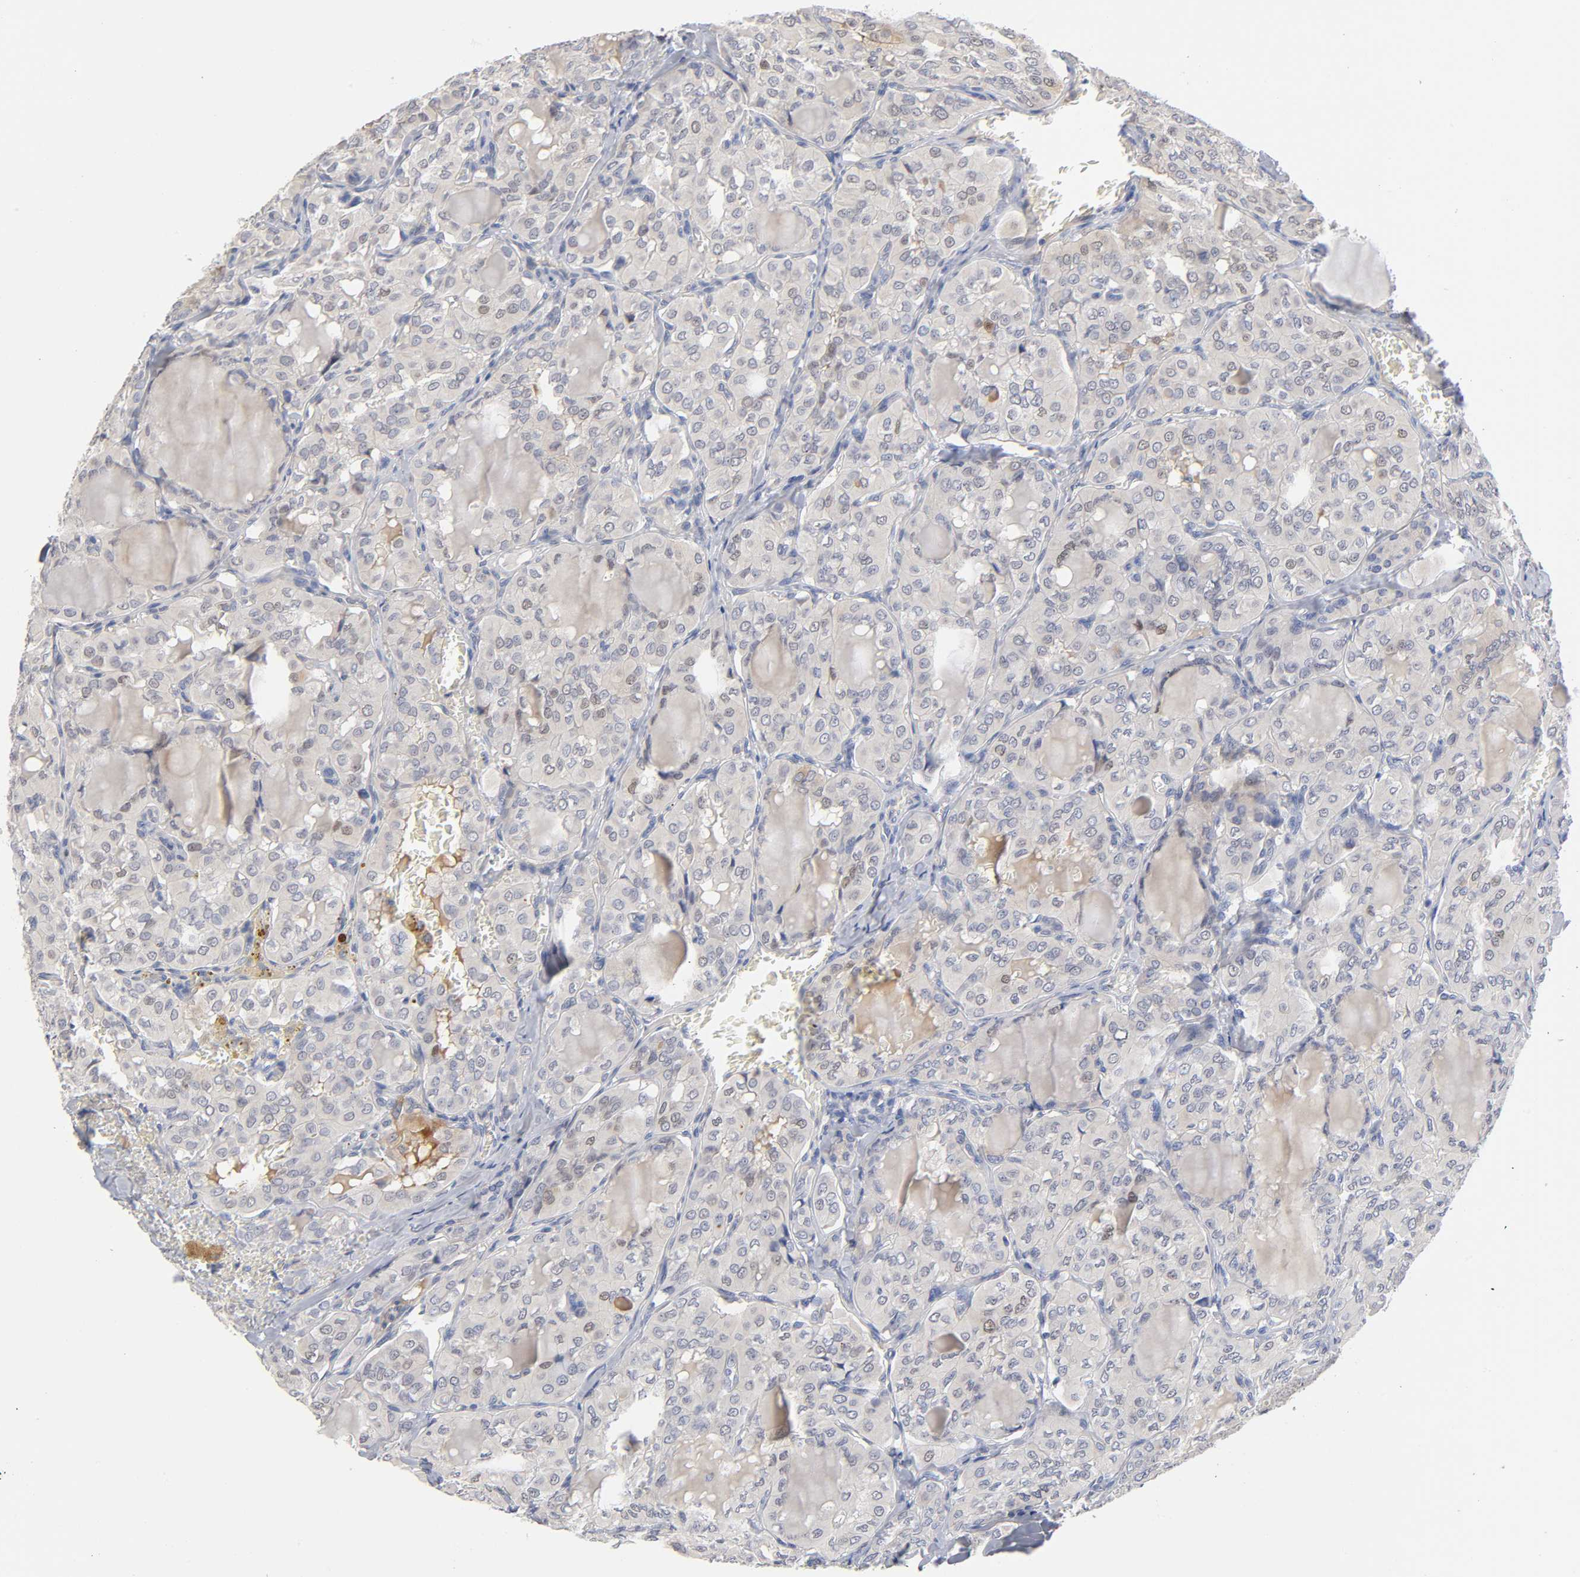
{"staining": {"intensity": "weak", "quantity": ">75%", "location": "cytoplasmic/membranous"}, "tissue": "thyroid cancer", "cell_type": "Tumor cells", "image_type": "cancer", "snomed": [{"axis": "morphology", "description": "Papillary adenocarcinoma, NOS"}, {"axis": "topography", "description": "Thyroid gland"}], "caption": "Weak cytoplasmic/membranous protein staining is identified in about >75% of tumor cells in thyroid cancer (papillary adenocarcinoma). Nuclei are stained in blue.", "gene": "NOVA1", "patient": {"sex": "male", "age": 20}}